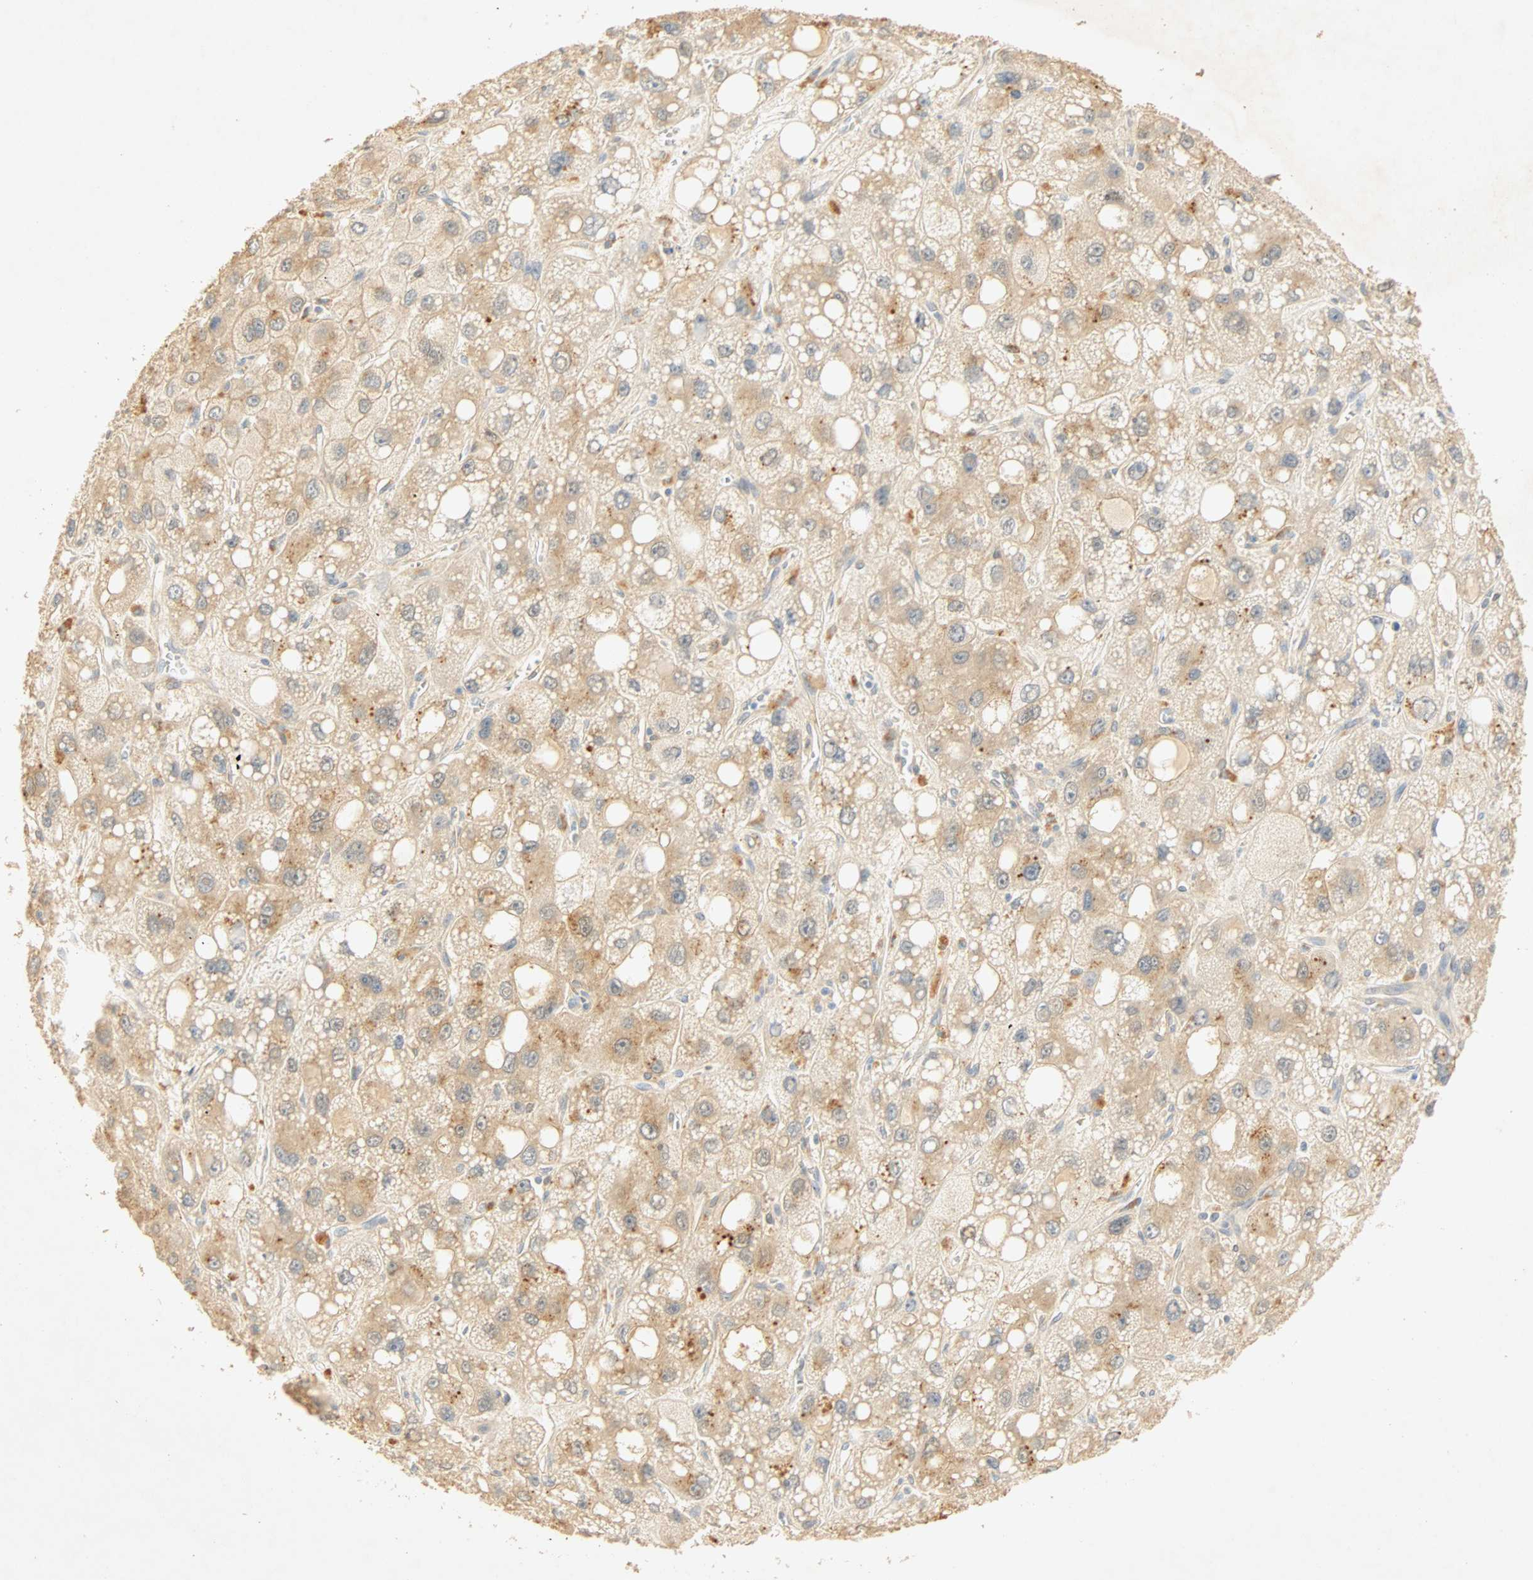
{"staining": {"intensity": "moderate", "quantity": "25%-75%", "location": "cytoplasmic/membranous"}, "tissue": "liver cancer", "cell_type": "Tumor cells", "image_type": "cancer", "snomed": [{"axis": "morphology", "description": "Carcinoma, Hepatocellular, NOS"}, {"axis": "topography", "description": "Liver"}], "caption": "This is a histology image of IHC staining of liver cancer (hepatocellular carcinoma), which shows moderate staining in the cytoplasmic/membranous of tumor cells.", "gene": "SELENBP1", "patient": {"sex": "male", "age": 55}}